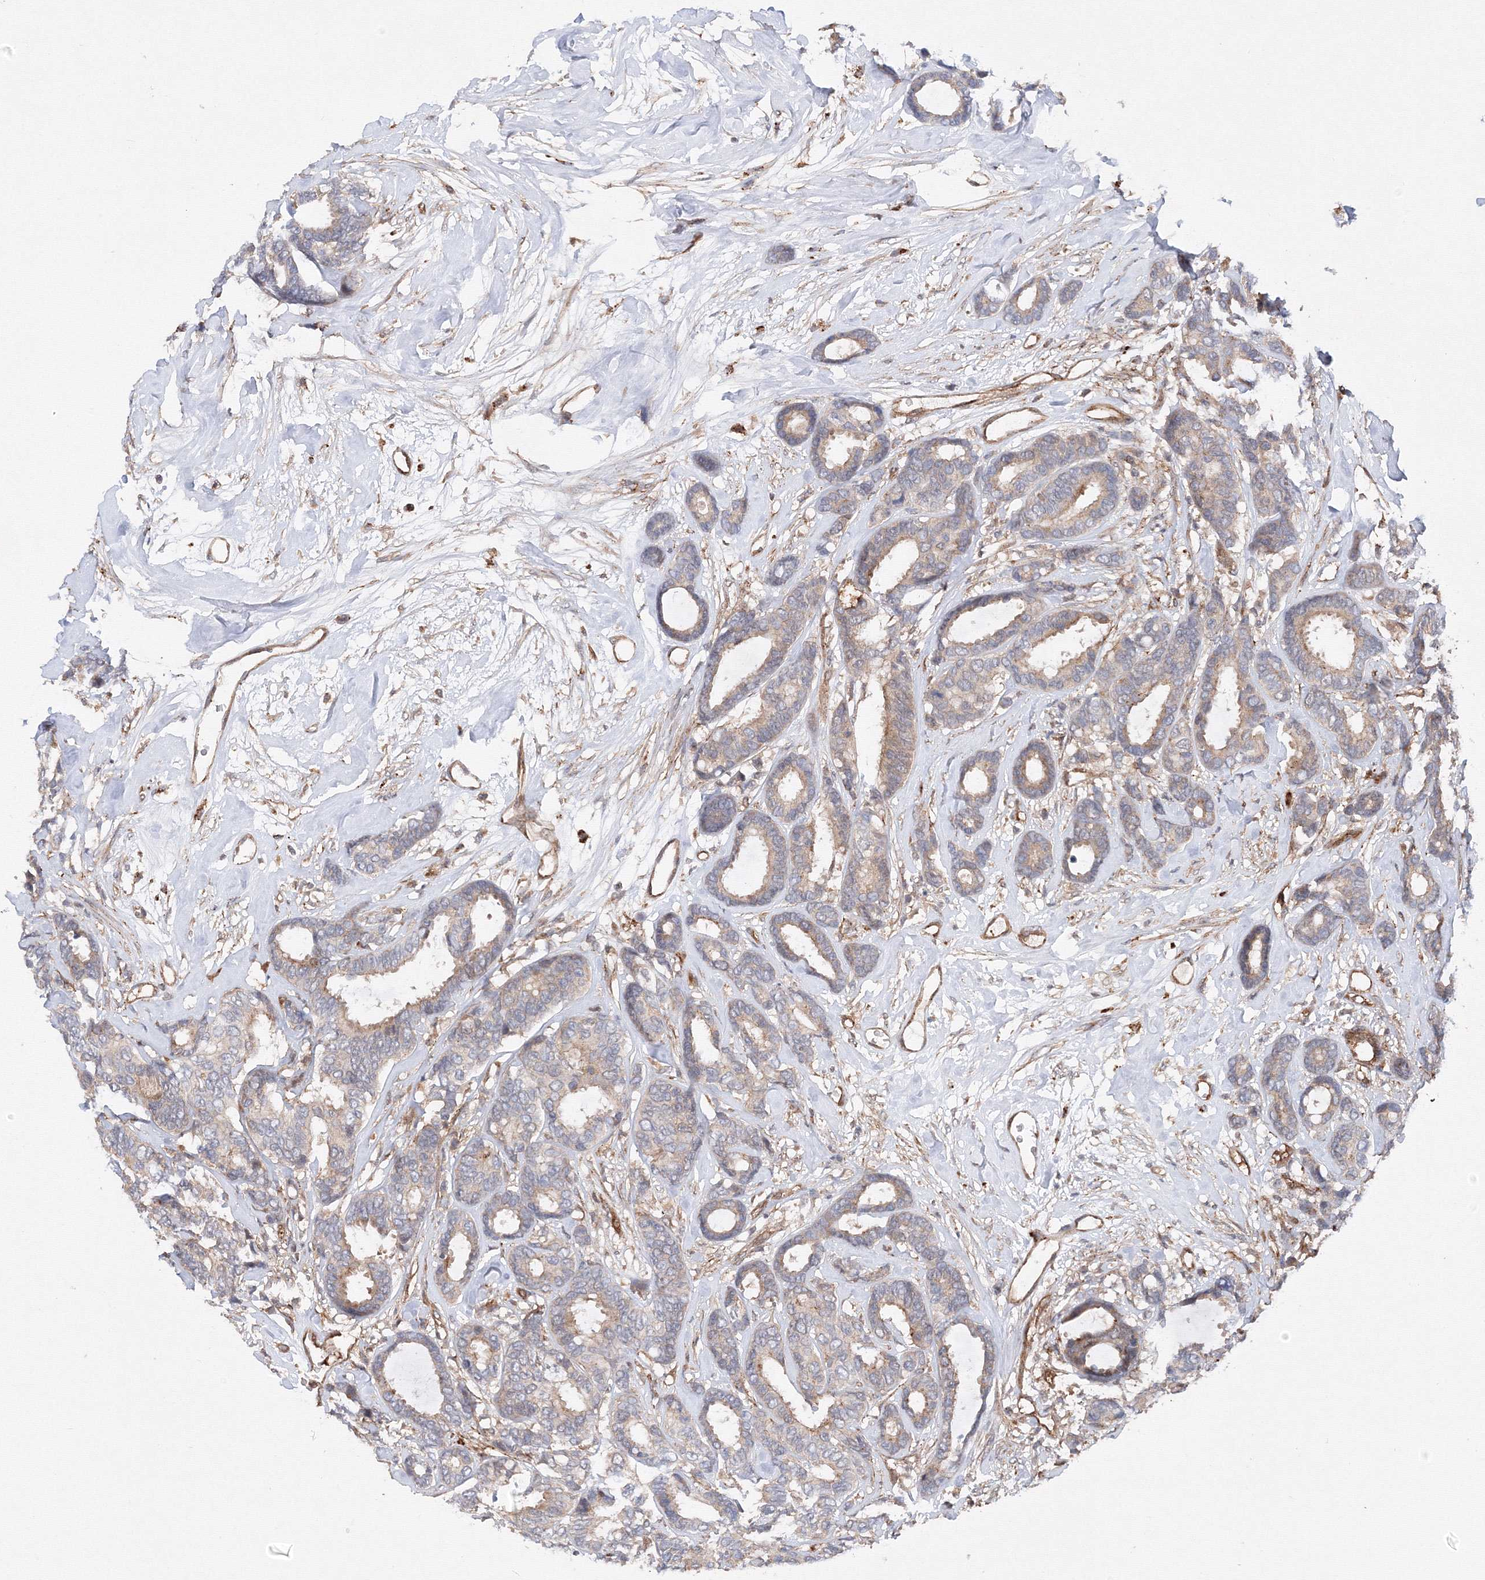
{"staining": {"intensity": "weak", "quantity": "<25%", "location": "cytoplasmic/membranous"}, "tissue": "breast cancer", "cell_type": "Tumor cells", "image_type": "cancer", "snomed": [{"axis": "morphology", "description": "Duct carcinoma"}, {"axis": "topography", "description": "Breast"}], "caption": "Immunohistochemistry photomicrograph of infiltrating ductal carcinoma (breast) stained for a protein (brown), which exhibits no expression in tumor cells.", "gene": "DCTD", "patient": {"sex": "female", "age": 87}}